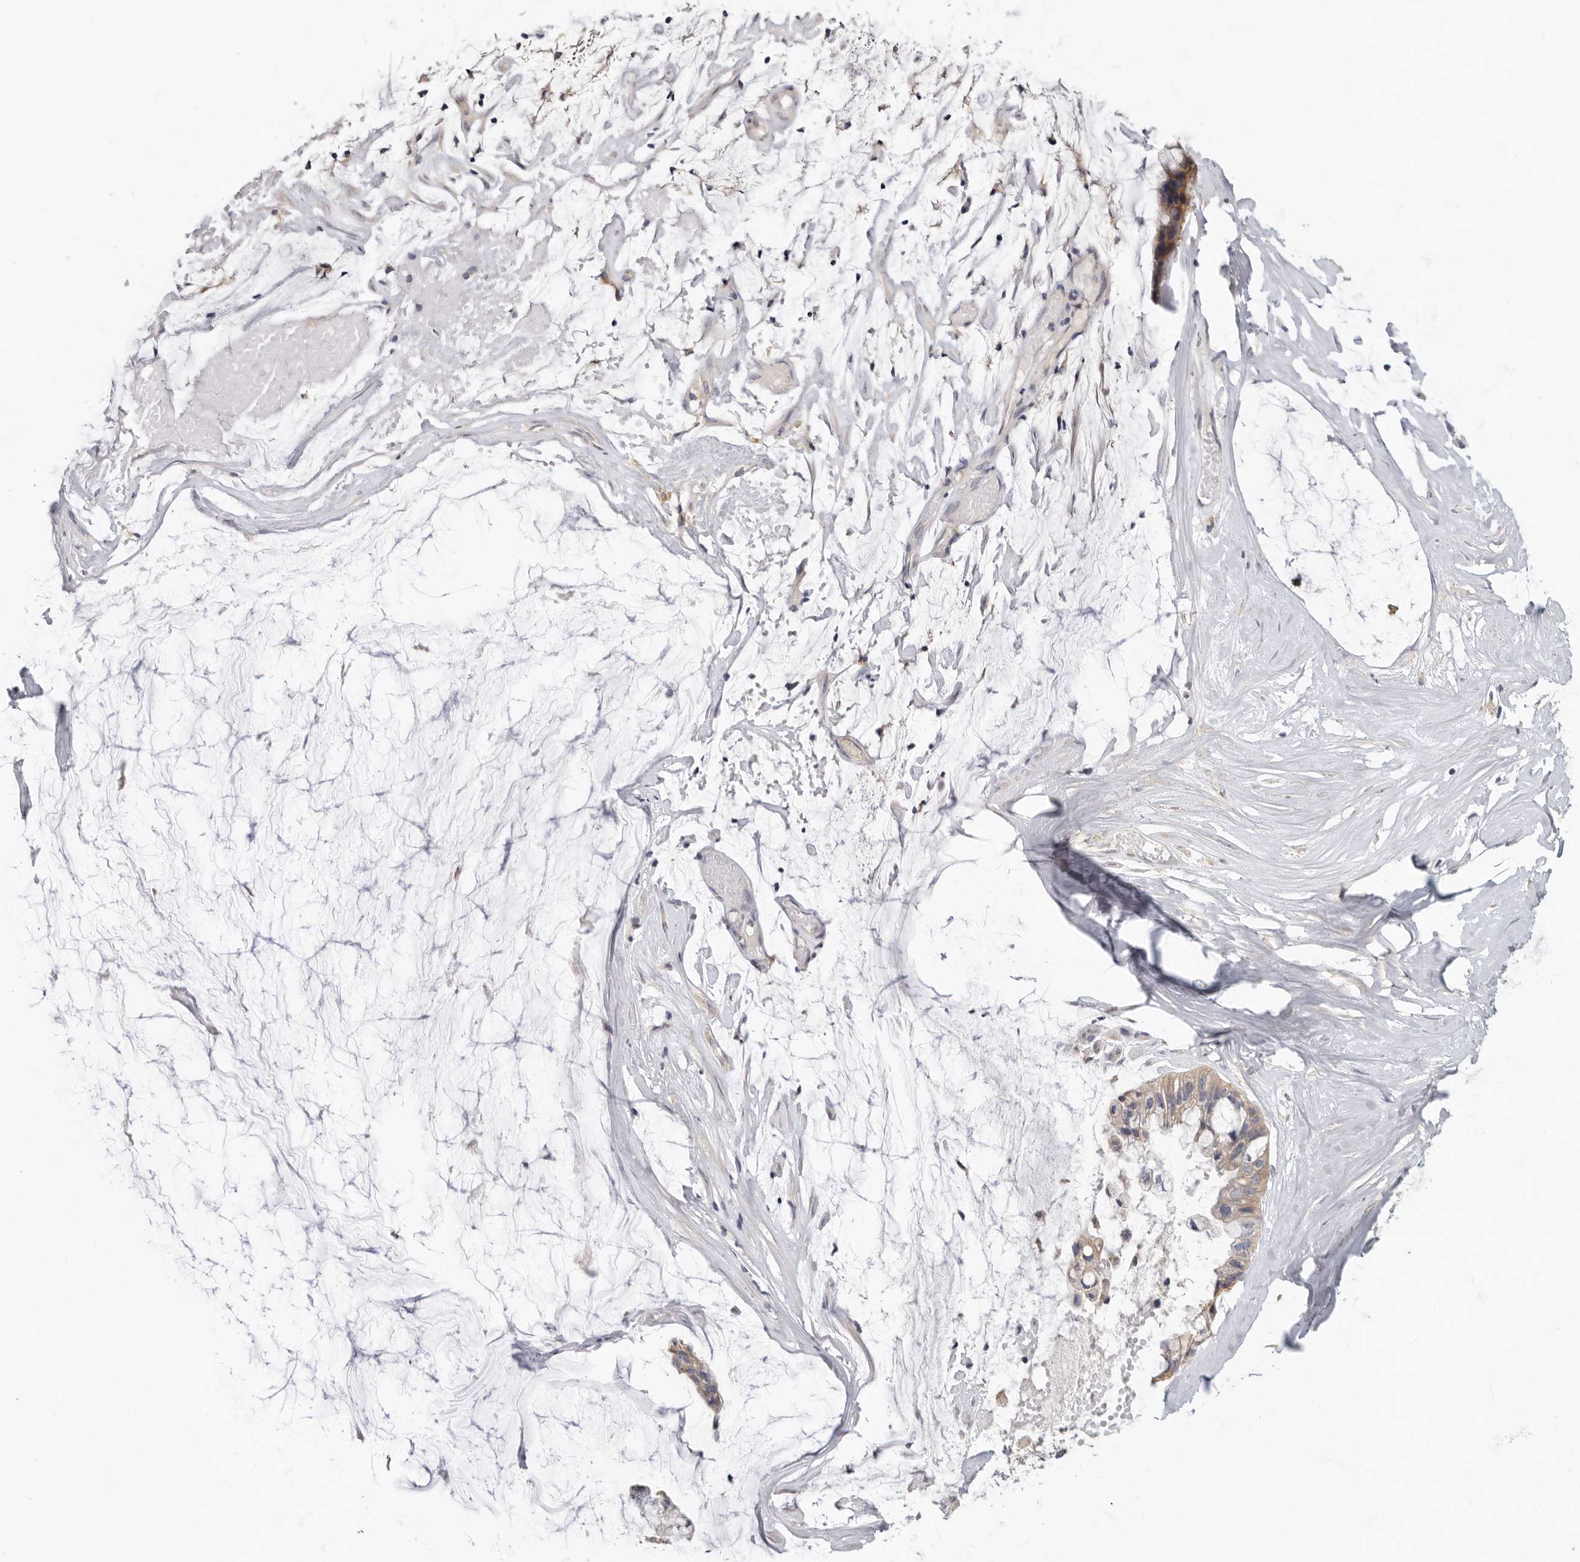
{"staining": {"intensity": "weak", "quantity": "<25%", "location": "cytoplasmic/membranous"}, "tissue": "ovarian cancer", "cell_type": "Tumor cells", "image_type": "cancer", "snomed": [{"axis": "morphology", "description": "Cystadenocarcinoma, mucinous, NOS"}, {"axis": "topography", "description": "Ovary"}], "caption": "Immunohistochemistry (IHC) micrograph of neoplastic tissue: human ovarian cancer (mucinous cystadenocarcinoma) stained with DAB demonstrates no significant protein positivity in tumor cells.", "gene": "WDTC1", "patient": {"sex": "female", "age": 39}}